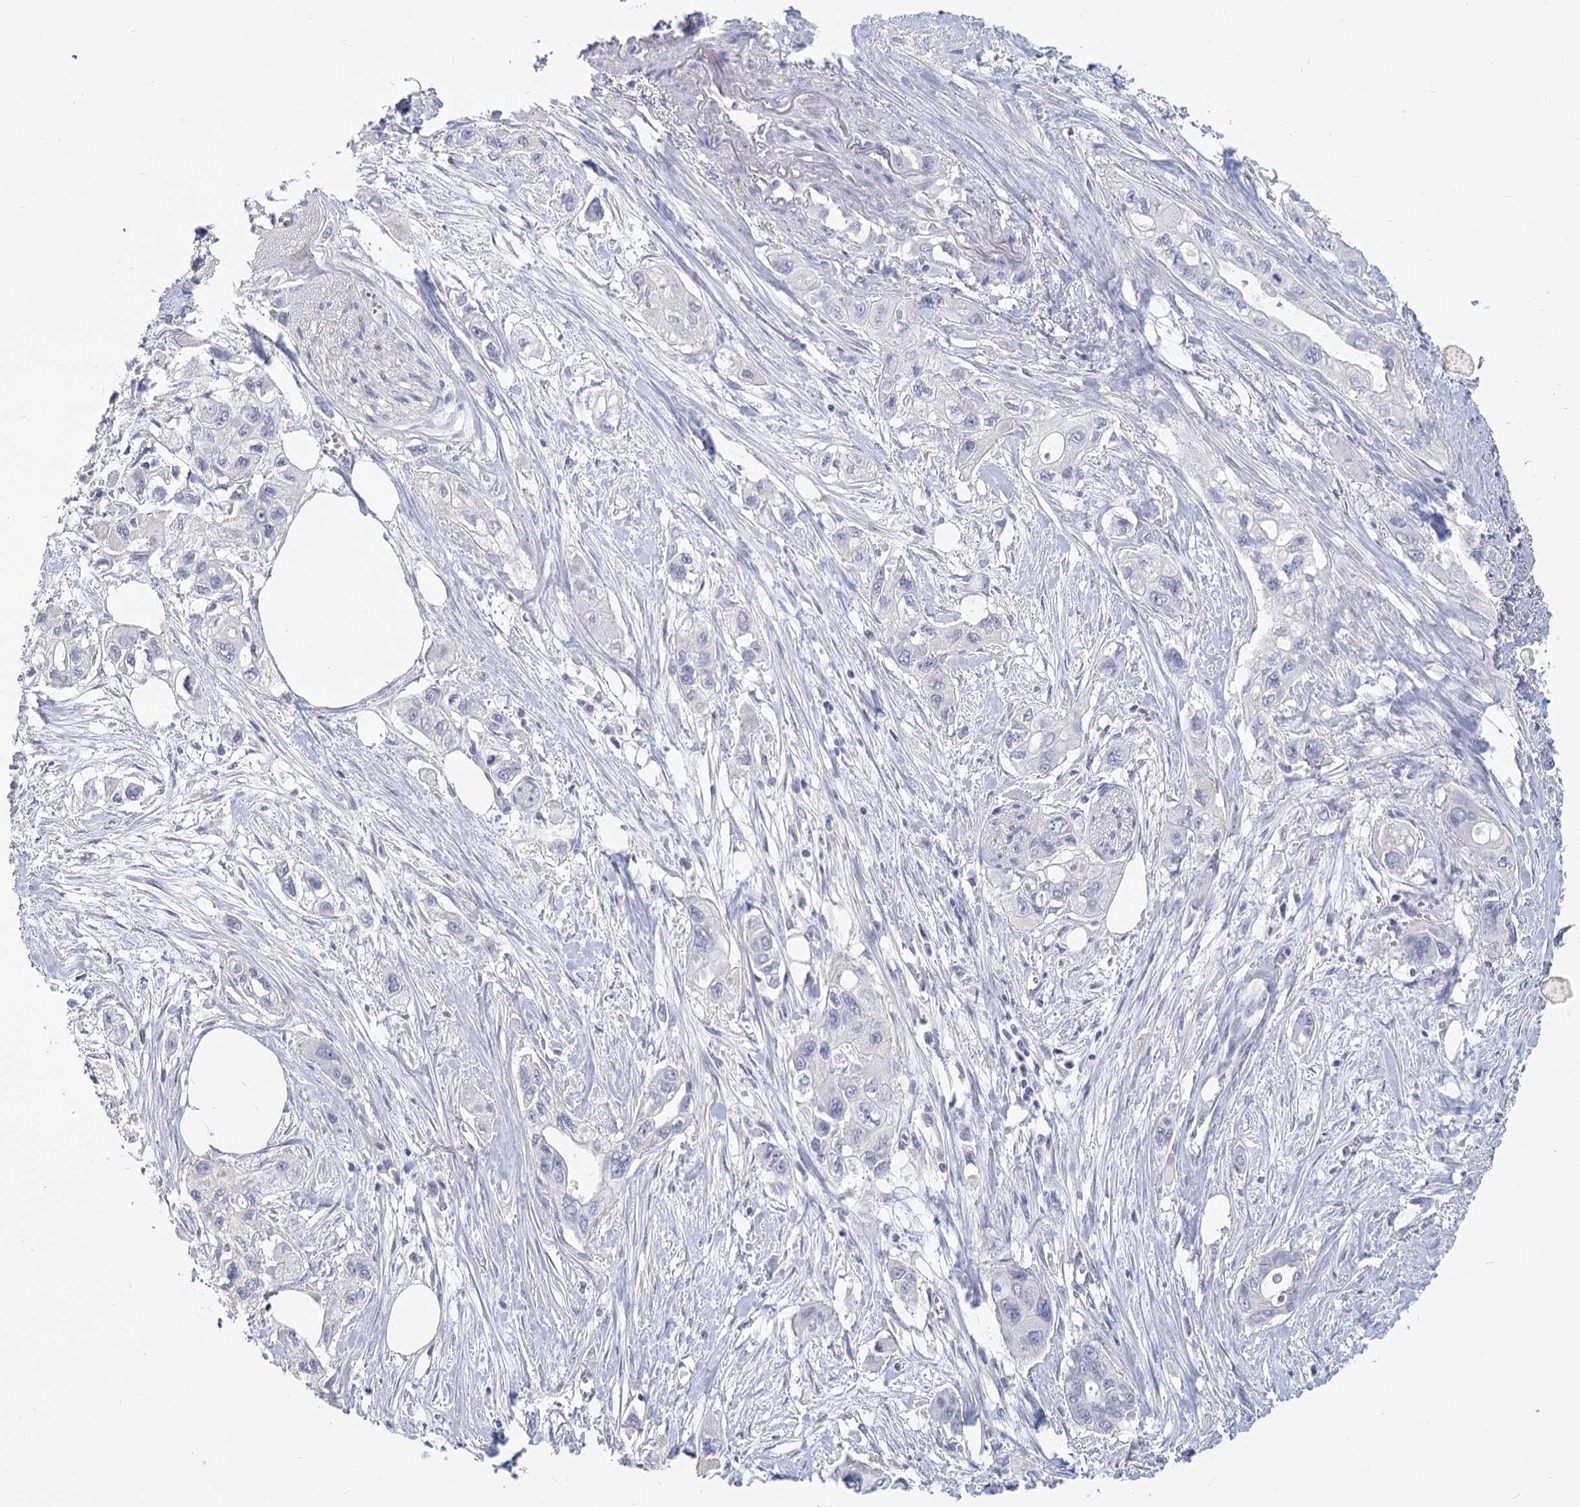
{"staining": {"intensity": "negative", "quantity": "none", "location": "none"}, "tissue": "pancreatic cancer", "cell_type": "Tumor cells", "image_type": "cancer", "snomed": [{"axis": "morphology", "description": "Adenocarcinoma, NOS"}, {"axis": "topography", "description": "Pancreas"}], "caption": "Histopathology image shows no significant protein positivity in tumor cells of adenocarcinoma (pancreatic). (DAB immunohistochemistry (IHC) with hematoxylin counter stain).", "gene": "CNTLN", "patient": {"sex": "male", "age": 75}}